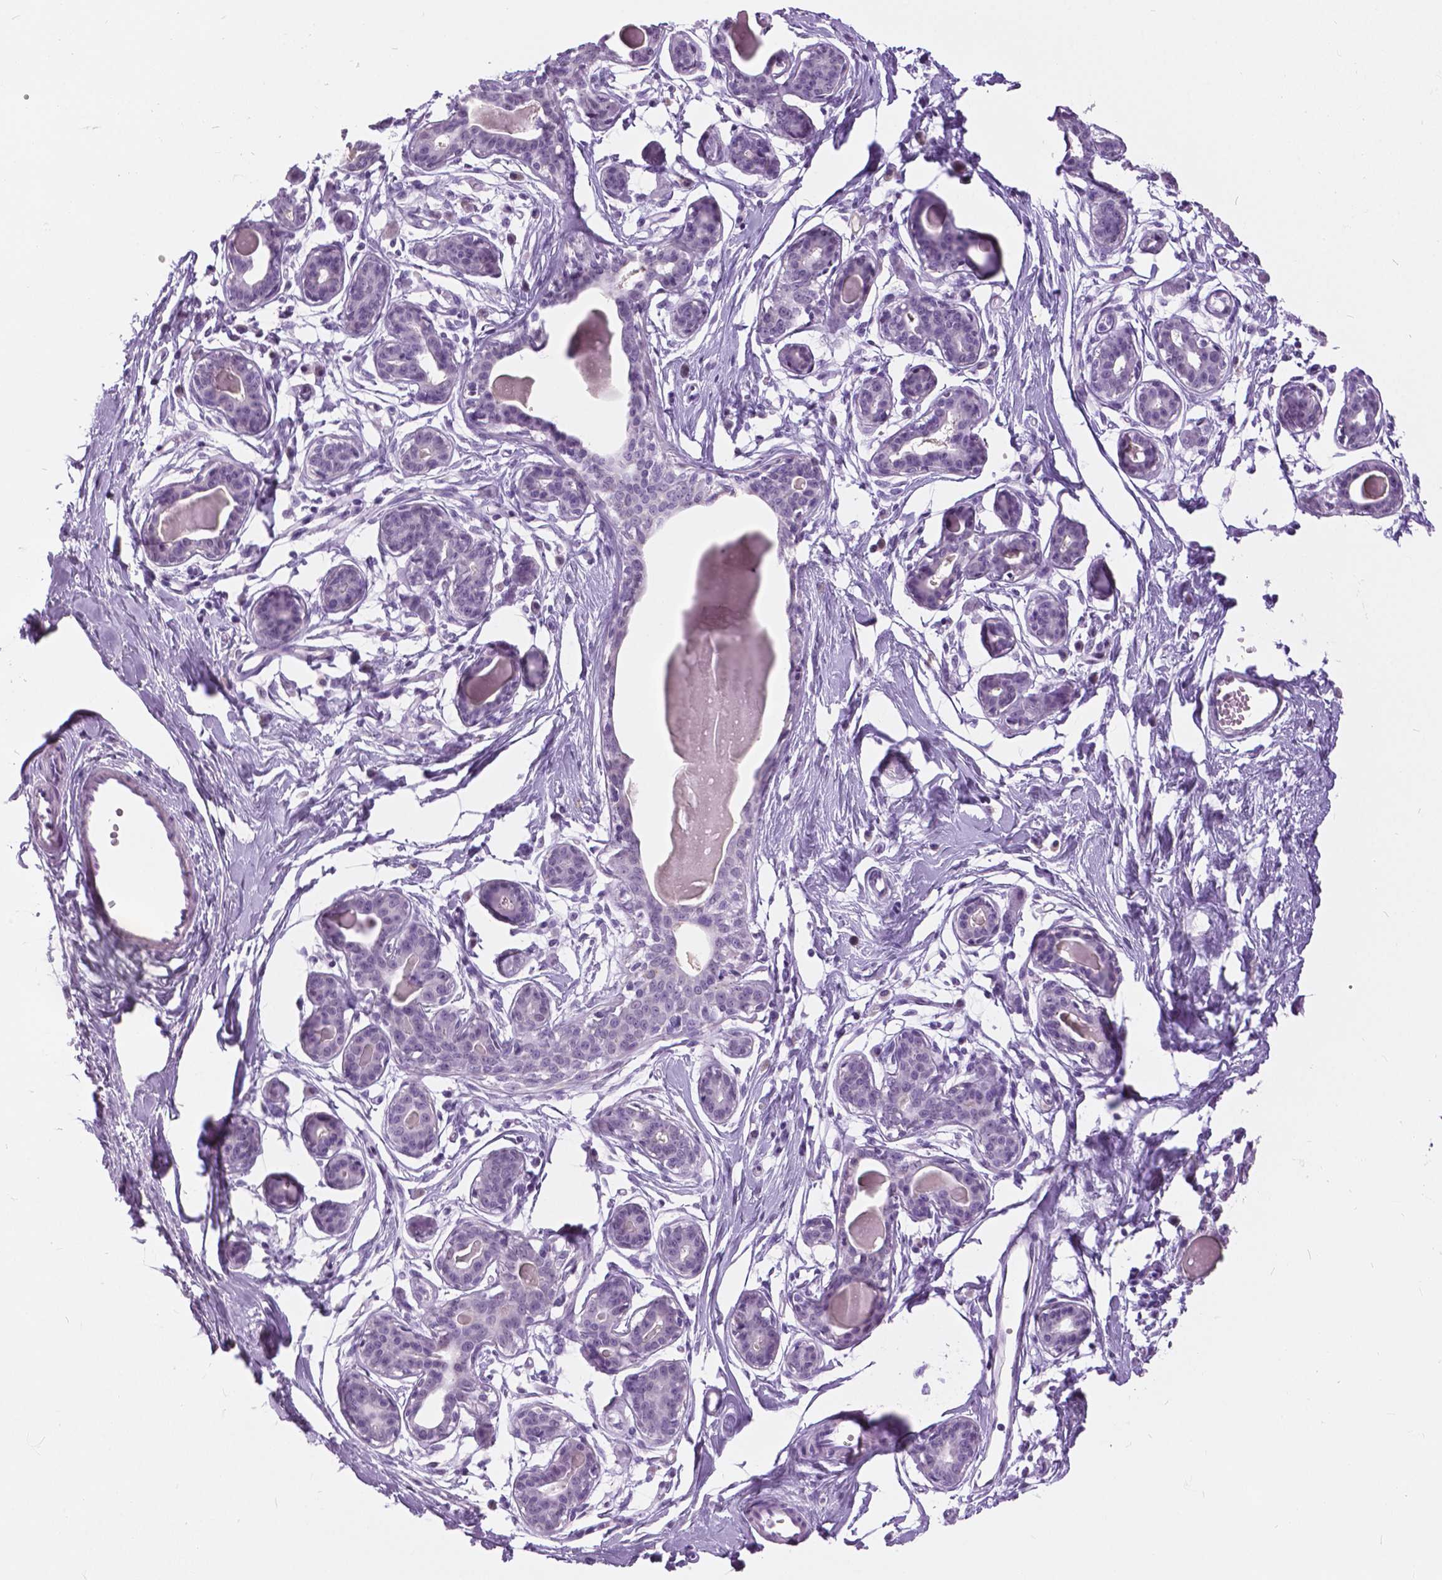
{"staining": {"intensity": "negative", "quantity": "none", "location": "none"}, "tissue": "breast", "cell_type": "Adipocytes", "image_type": "normal", "snomed": [{"axis": "morphology", "description": "Normal tissue, NOS"}, {"axis": "topography", "description": "Breast"}], "caption": "Human breast stained for a protein using immunohistochemistry reveals no staining in adipocytes.", "gene": "MYOM1", "patient": {"sex": "female", "age": 45}}